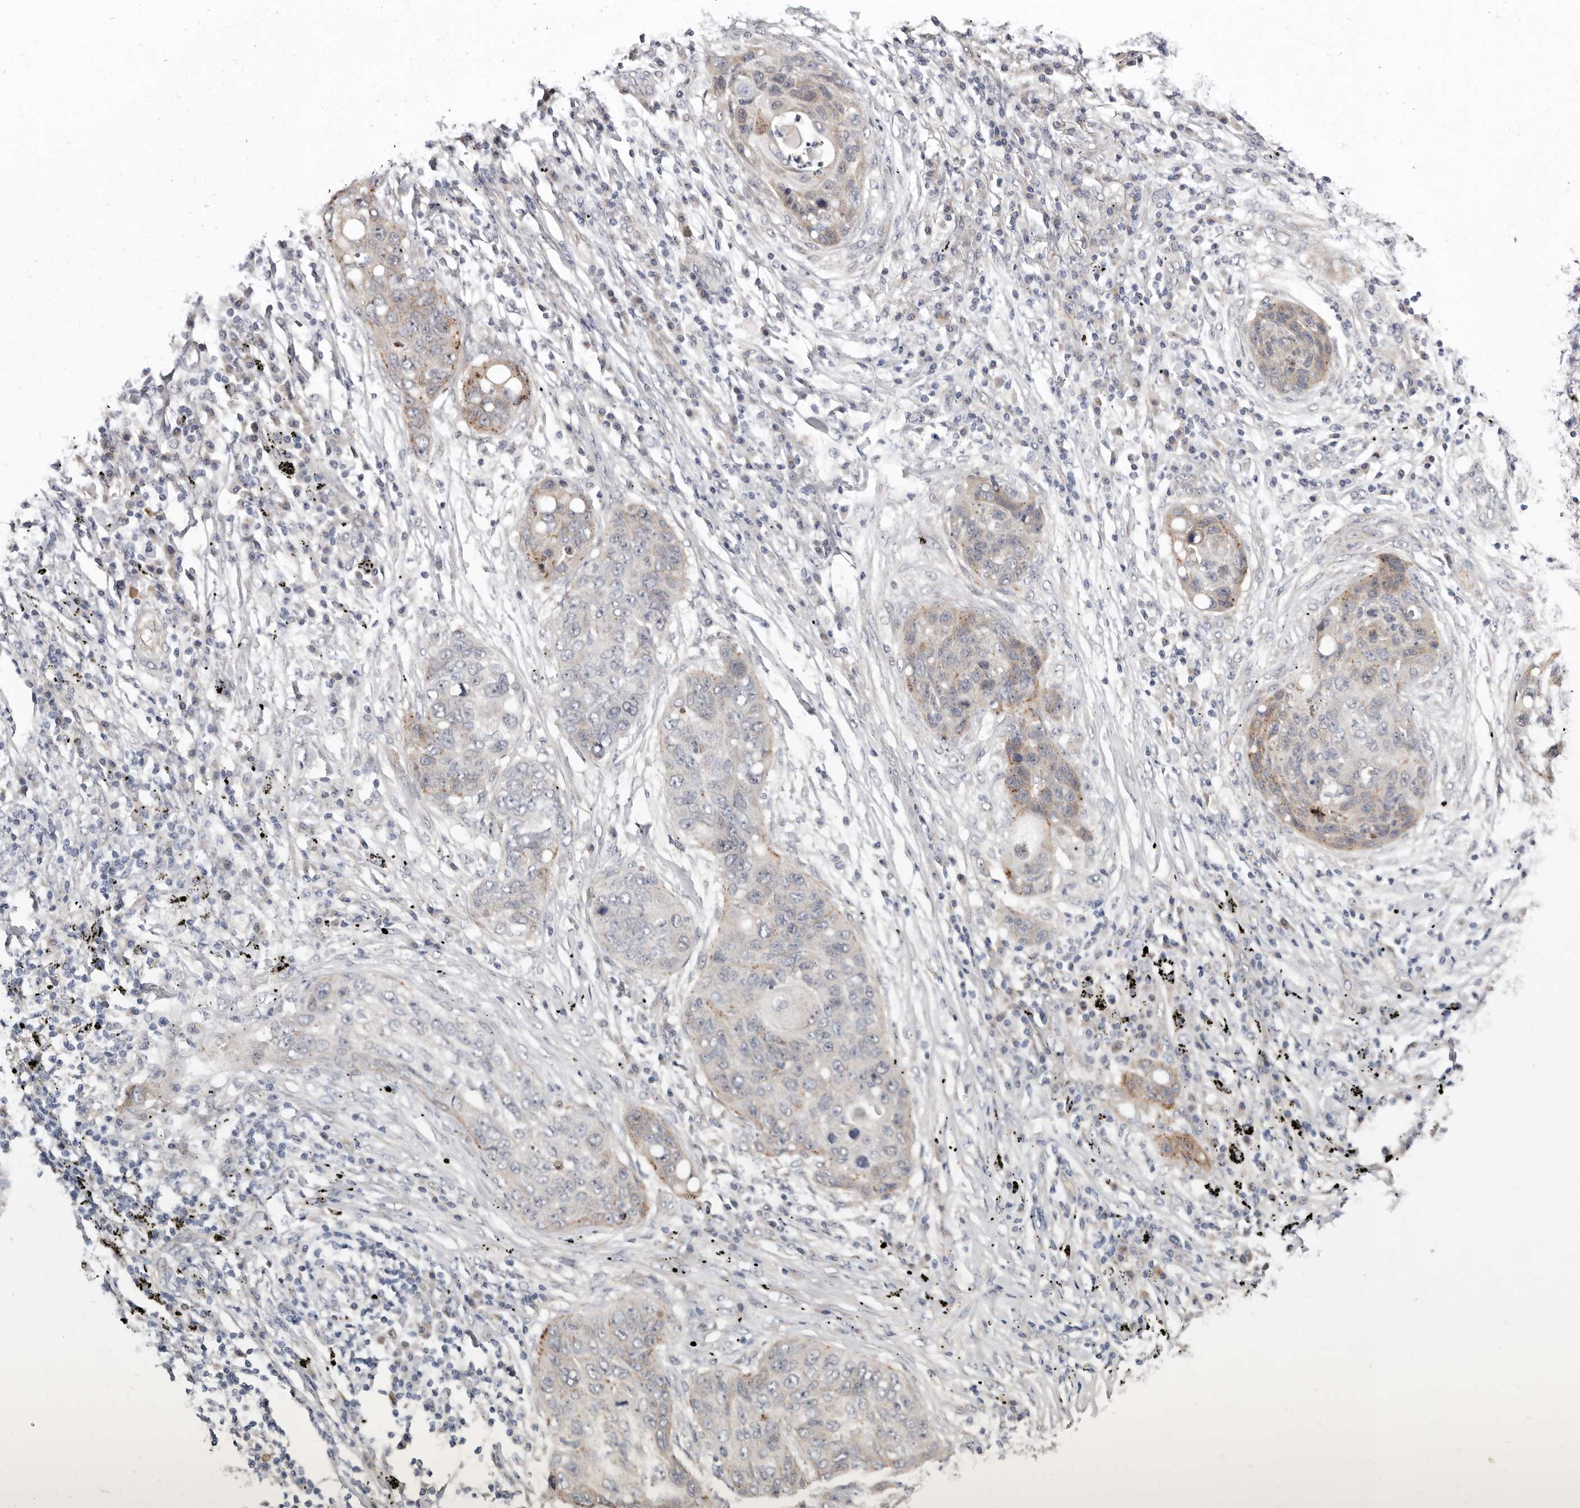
{"staining": {"intensity": "weak", "quantity": "<25%", "location": "cytoplasmic/membranous"}, "tissue": "lung cancer", "cell_type": "Tumor cells", "image_type": "cancer", "snomed": [{"axis": "morphology", "description": "Squamous cell carcinoma, NOS"}, {"axis": "topography", "description": "Lung"}], "caption": "Tumor cells are negative for brown protein staining in lung cancer.", "gene": "KLHL4", "patient": {"sex": "female", "age": 63}}